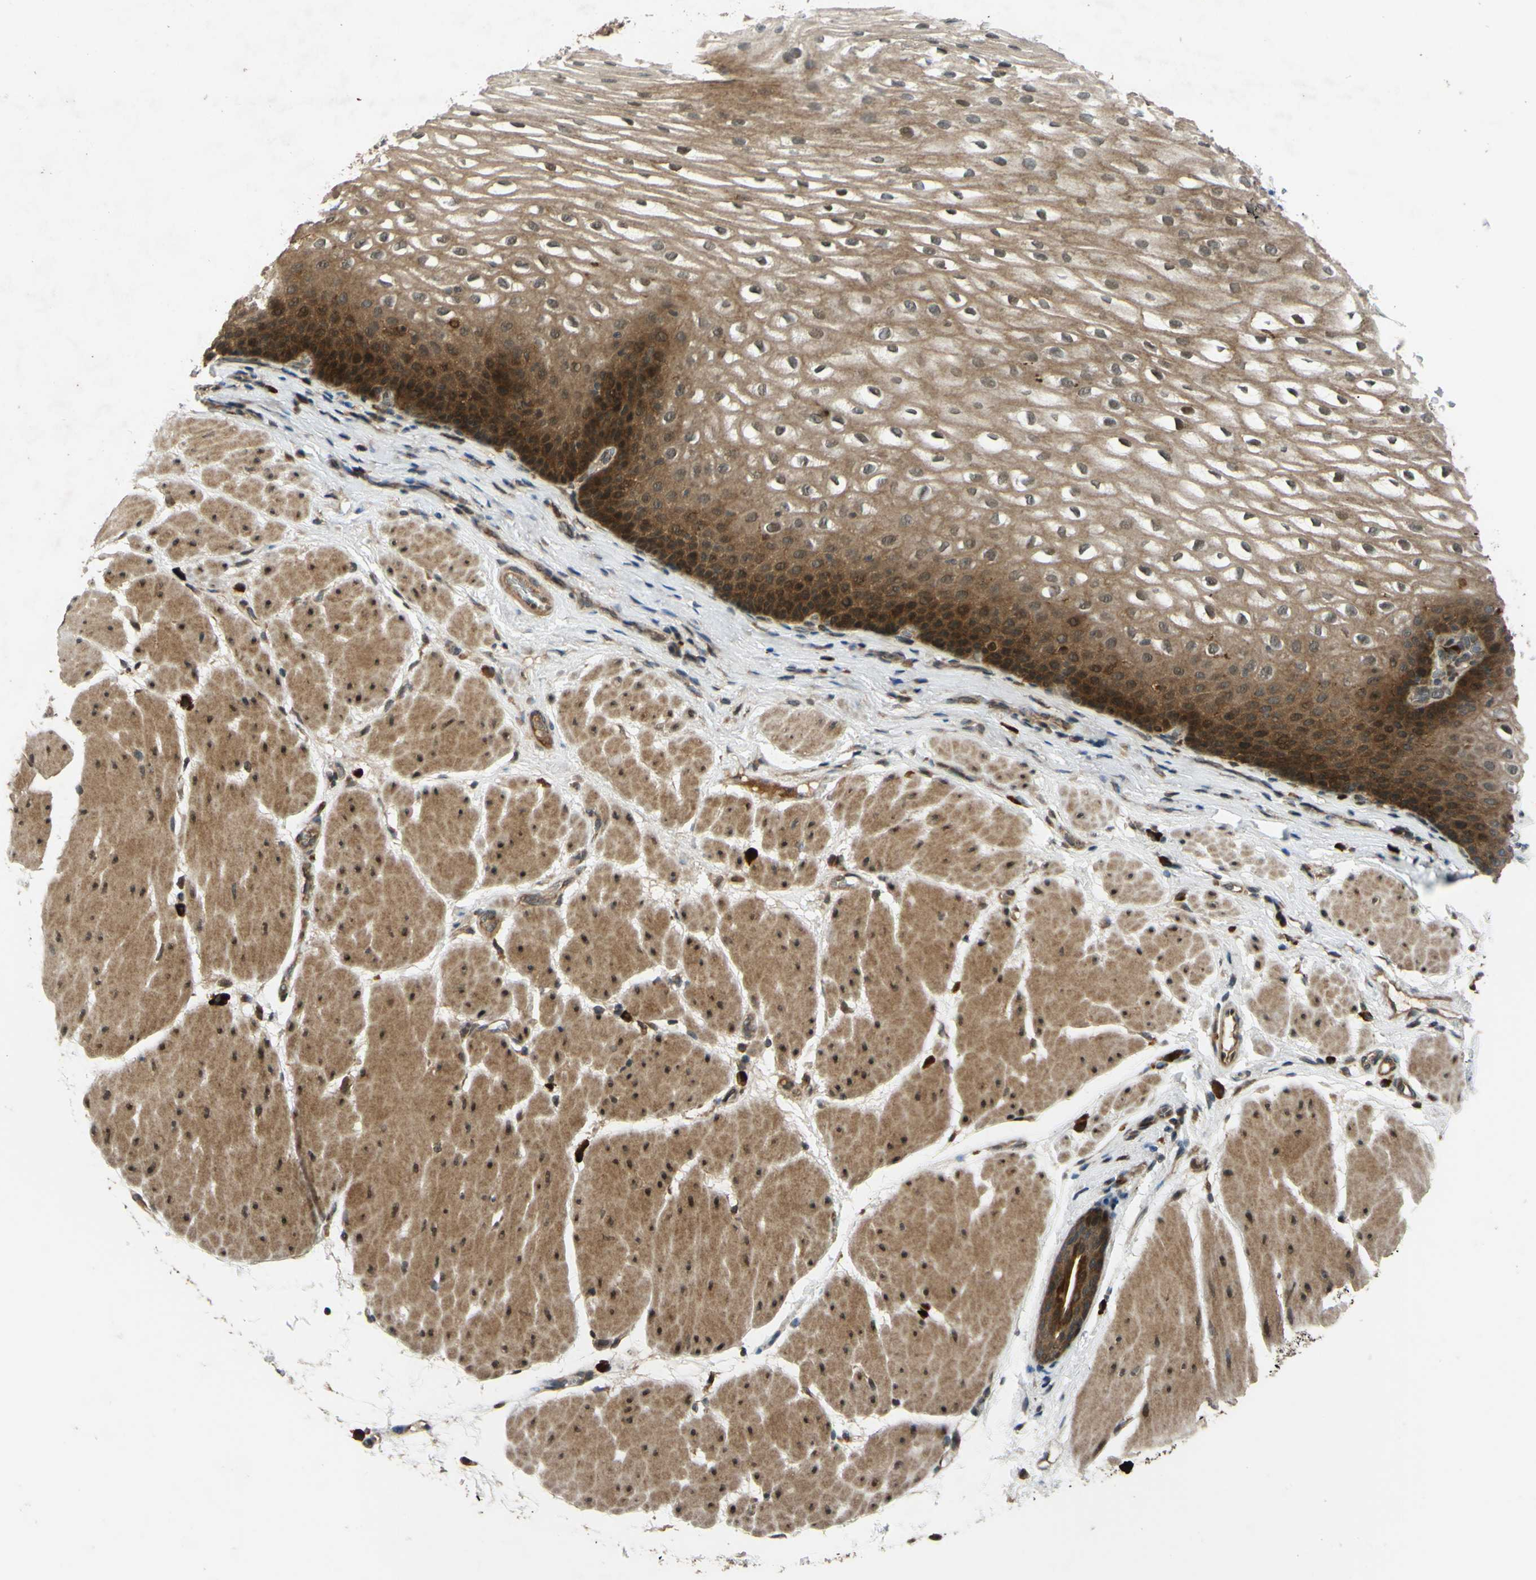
{"staining": {"intensity": "strong", "quantity": ">75%", "location": "cytoplasmic/membranous,nuclear"}, "tissue": "esophagus", "cell_type": "Squamous epithelial cells", "image_type": "normal", "snomed": [{"axis": "morphology", "description": "Normal tissue, NOS"}, {"axis": "topography", "description": "Esophagus"}], "caption": "Human esophagus stained with a protein marker shows strong staining in squamous epithelial cells.", "gene": "ABCC8", "patient": {"sex": "male", "age": 48}}